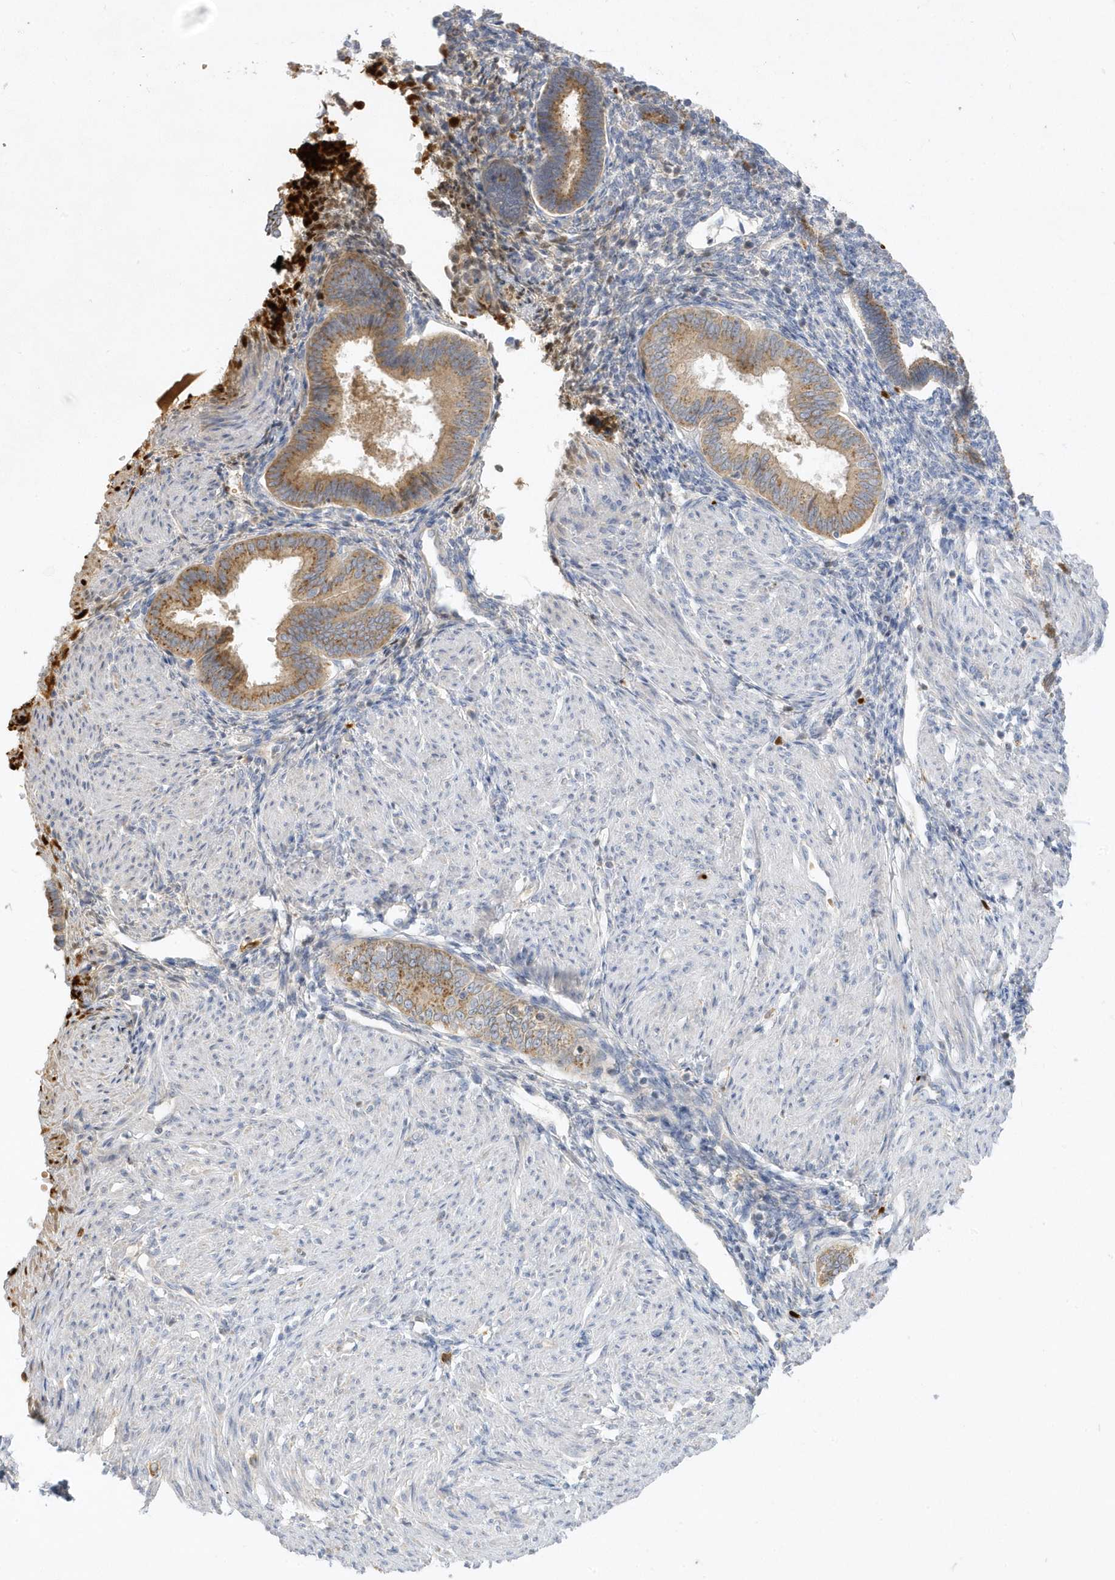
{"staining": {"intensity": "negative", "quantity": "none", "location": "none"}, "tissue": "endometrium", "cell_type": "Cells in endometrial stroma", "image_type": "normal", "snomed": [{"axis": "morphology", "description": "Normal tissue, NOS"}, {"axis": "topography", "description": "Endometrium"}], "caption": "This is a image of IHC staining of normal endometrium, which shows no expression in cells in endometrial stroma. The staining was performed using DAB to visualize the protein expression in brown, while the nuclei were stained in blue with hematoxylin (Magnification: 20x).", "gene": "DPP9", "patient": {"sex": "female", "age": 53}}